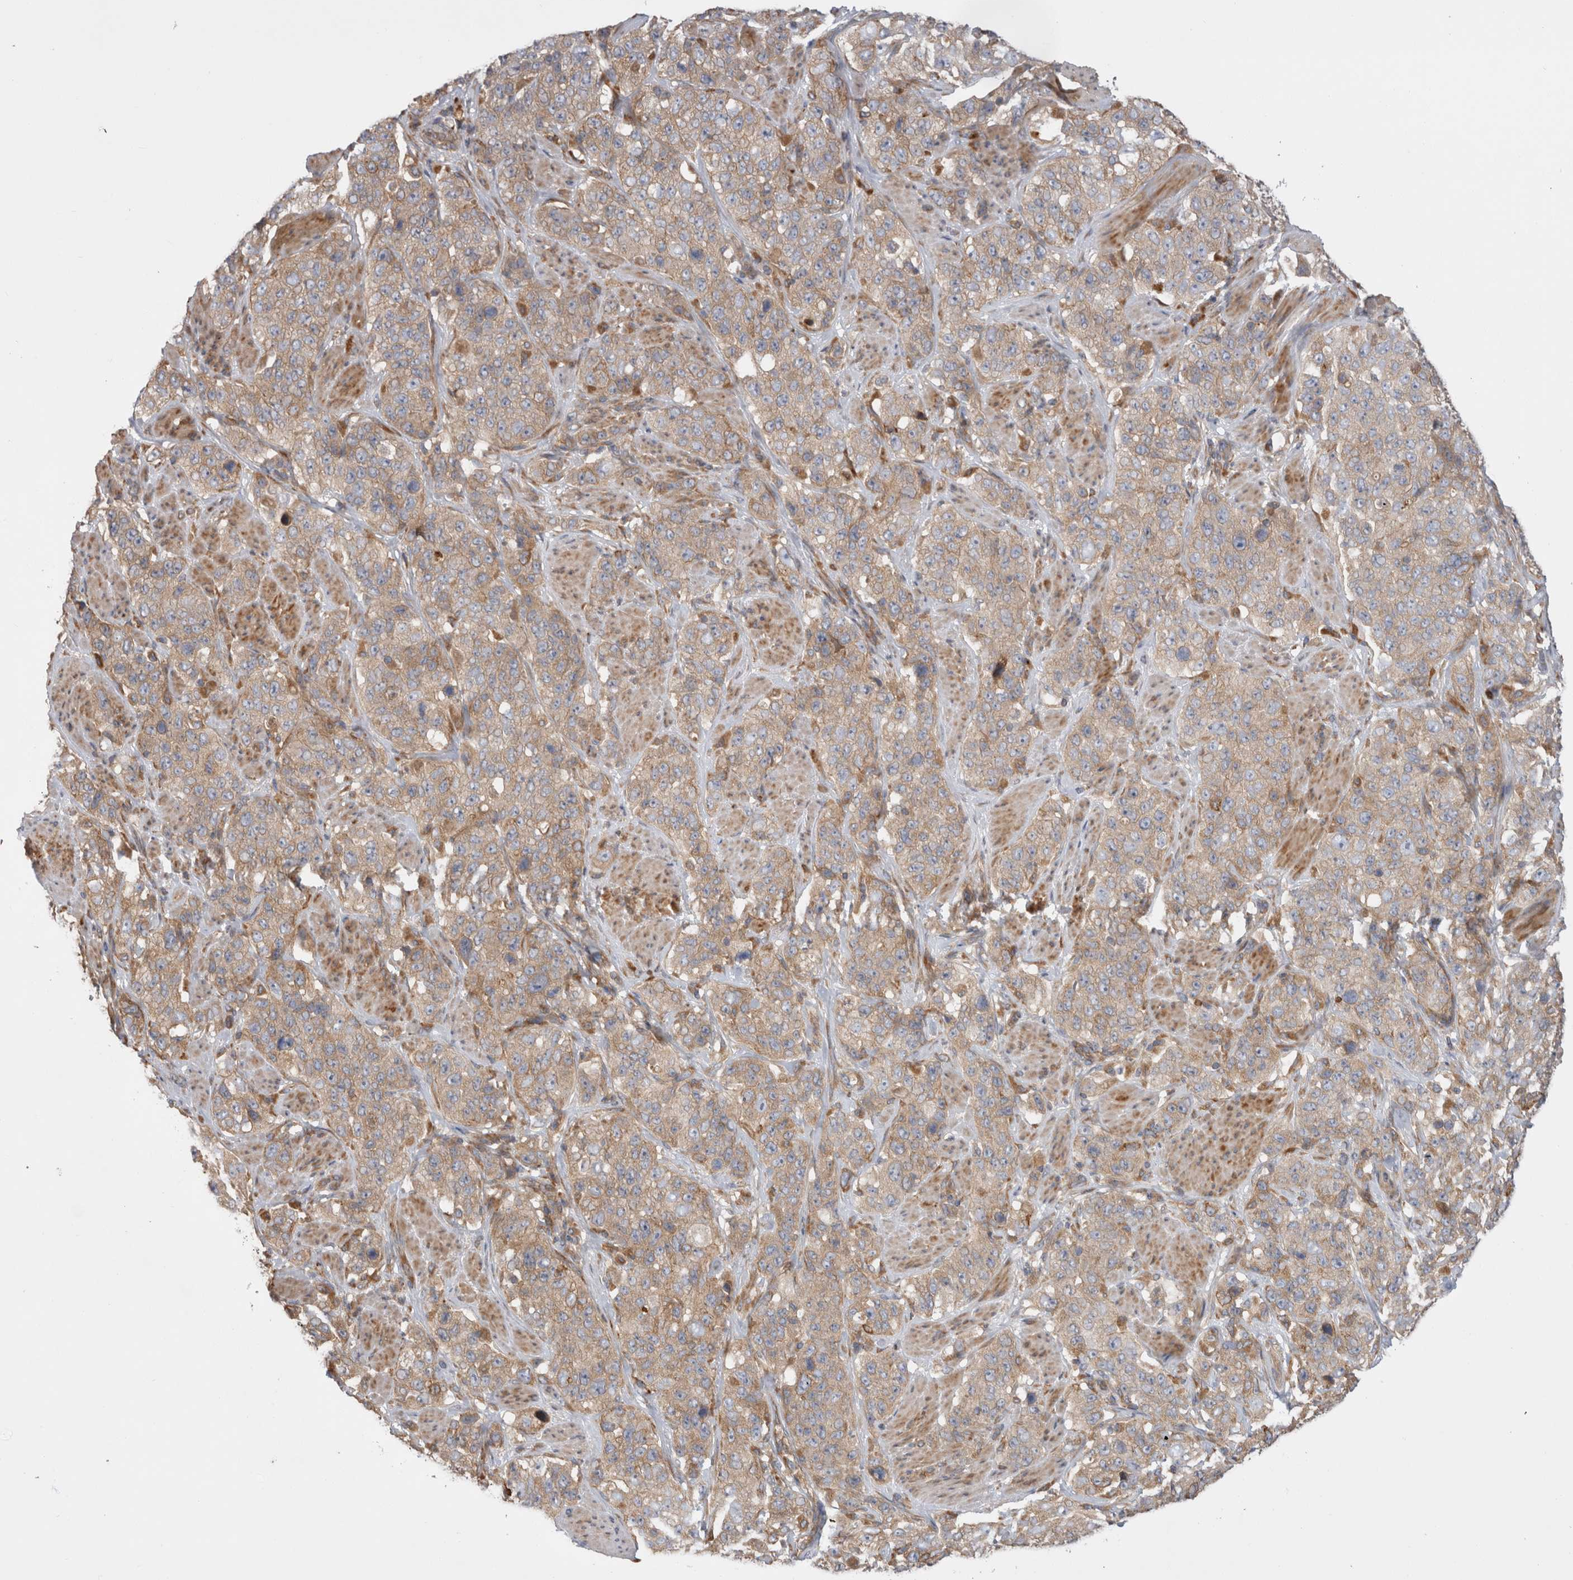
{"staining": {"intensity": "weak", "quantity": ">75%", "location": "cytoplasmic/membranous"}, "tissue": "stomach cancer", "cell_type": "Tumor cells", "image_type": "cancer", "snomed": [{"axis": "morphology", "description": "Adenocarcinoma, NOS"}, {"axis": "topography", "description": "Stomach"}], "caption": "Human stomach adenocarcinoma stained for a protein (brown) reveals weak cytoplasmic/membranous positive positivity in about >75% of tumor cells.", "gene": "PDCD10", "patient": {"sex": "male", "age": 48}}